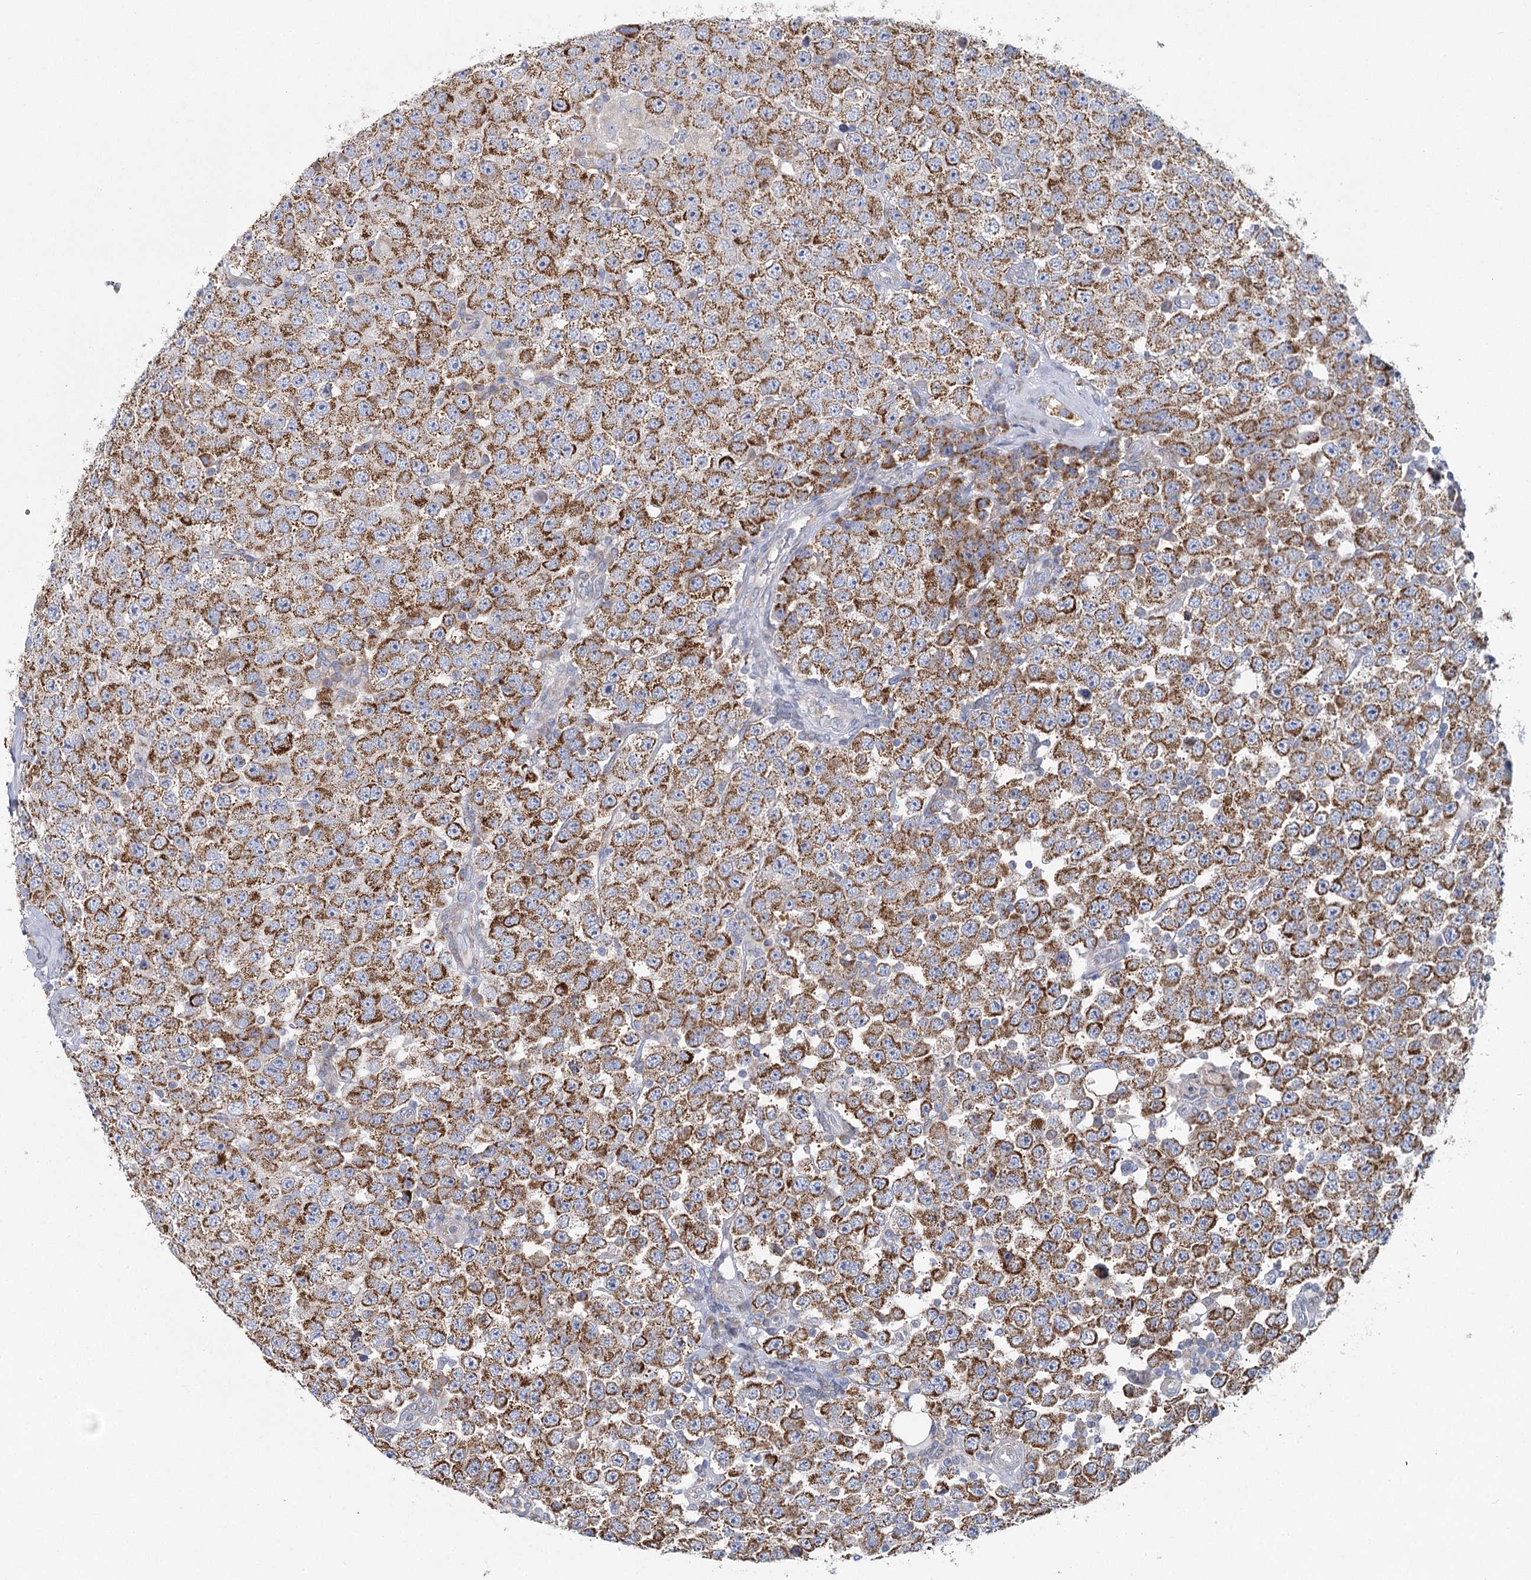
{"staining": {"intensity": "moderate", "quantity": ">75%", "location": "cytoplasmic/membranous"}, "tissue": "testis cancer", "cell_type": "Tumor cells", "image_type": "cancer", "snomed": [{"axis": "morphology", "description": "Seminoma, NOS"}, {"axis": "topography", "description": "Testis"}], "caption": "Immunohistochemistry (IHC) photomicrograph of neoplastic tissue: human testis seminoma stained using IHC shows medium levels of moderate protein expression localized specifically in the cytoplasmic/membranous of tumor cells, appearing as a cytoplasmic/membranous brown color.", "gene": "THUMPD3", "patient": {"sex": "male", "age": 28}}